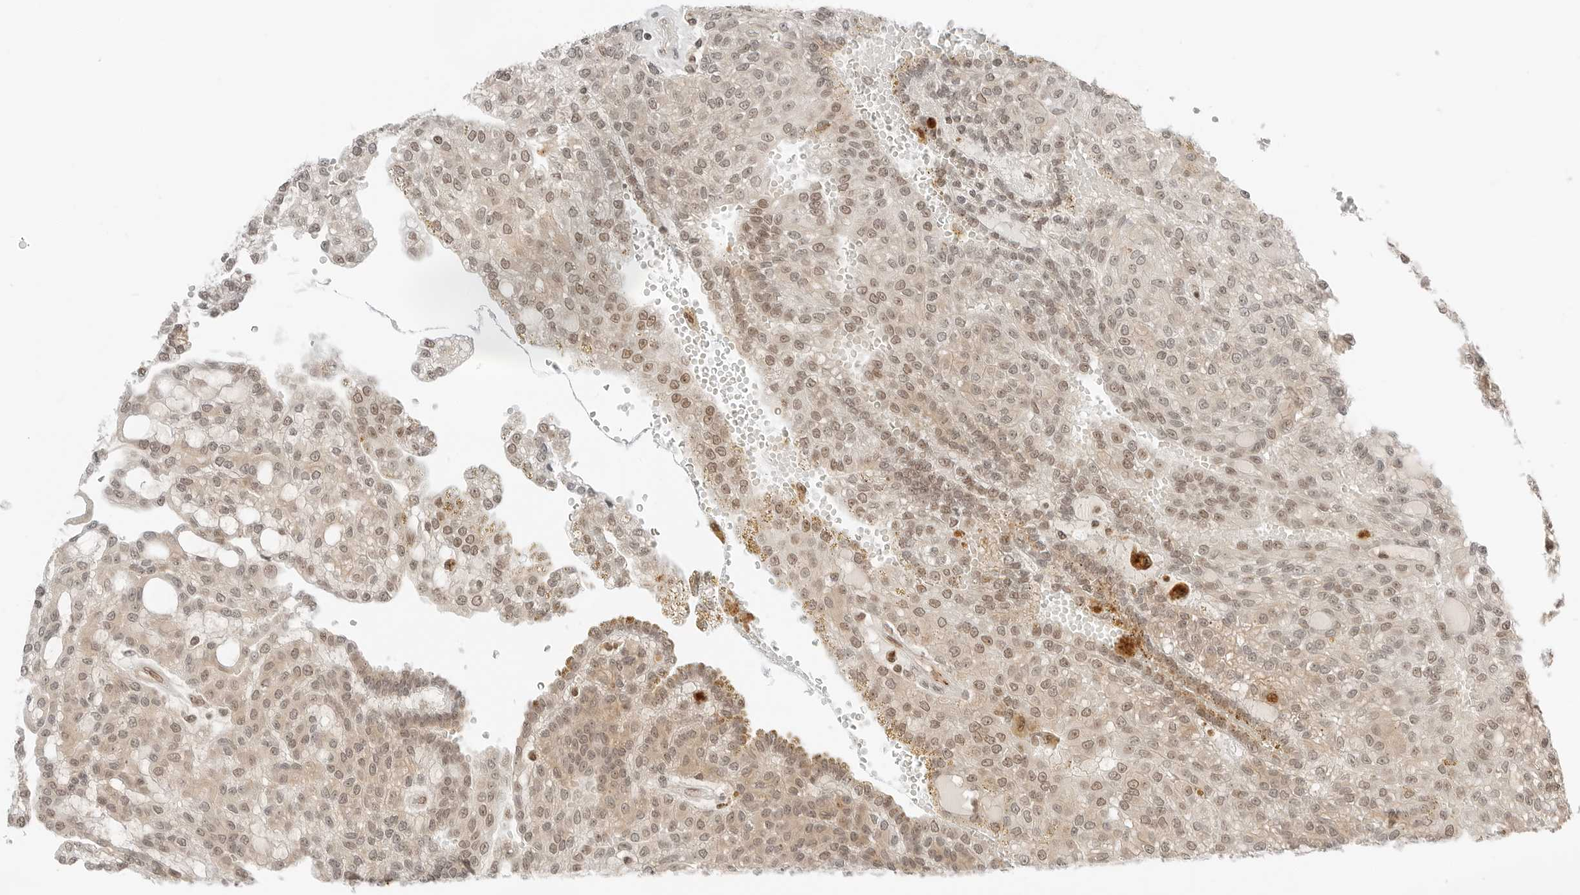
{"staining": {"intensity": "moderate", "quantity": ">75%", "location": "cytoplasmic/membranous,nuclear"}, "tissue": "renal cancer", "cell_type": "Tumor cells", "image_type": "cancer", "snomed": [{"axis": "morphology", "description": "Adenocarcinoma, NOS"}, {"axis": "topography", "description": "Kidney"}], "caption": "Immunohistochemical staining of renal adenocarcinoma displays medium levels of moderate cytoplasmic/membranous and nuclear staining in approximately >75% of tumor cells.", "gene": "CRTC2", "patient": {"sex": "male", "age": 63}}